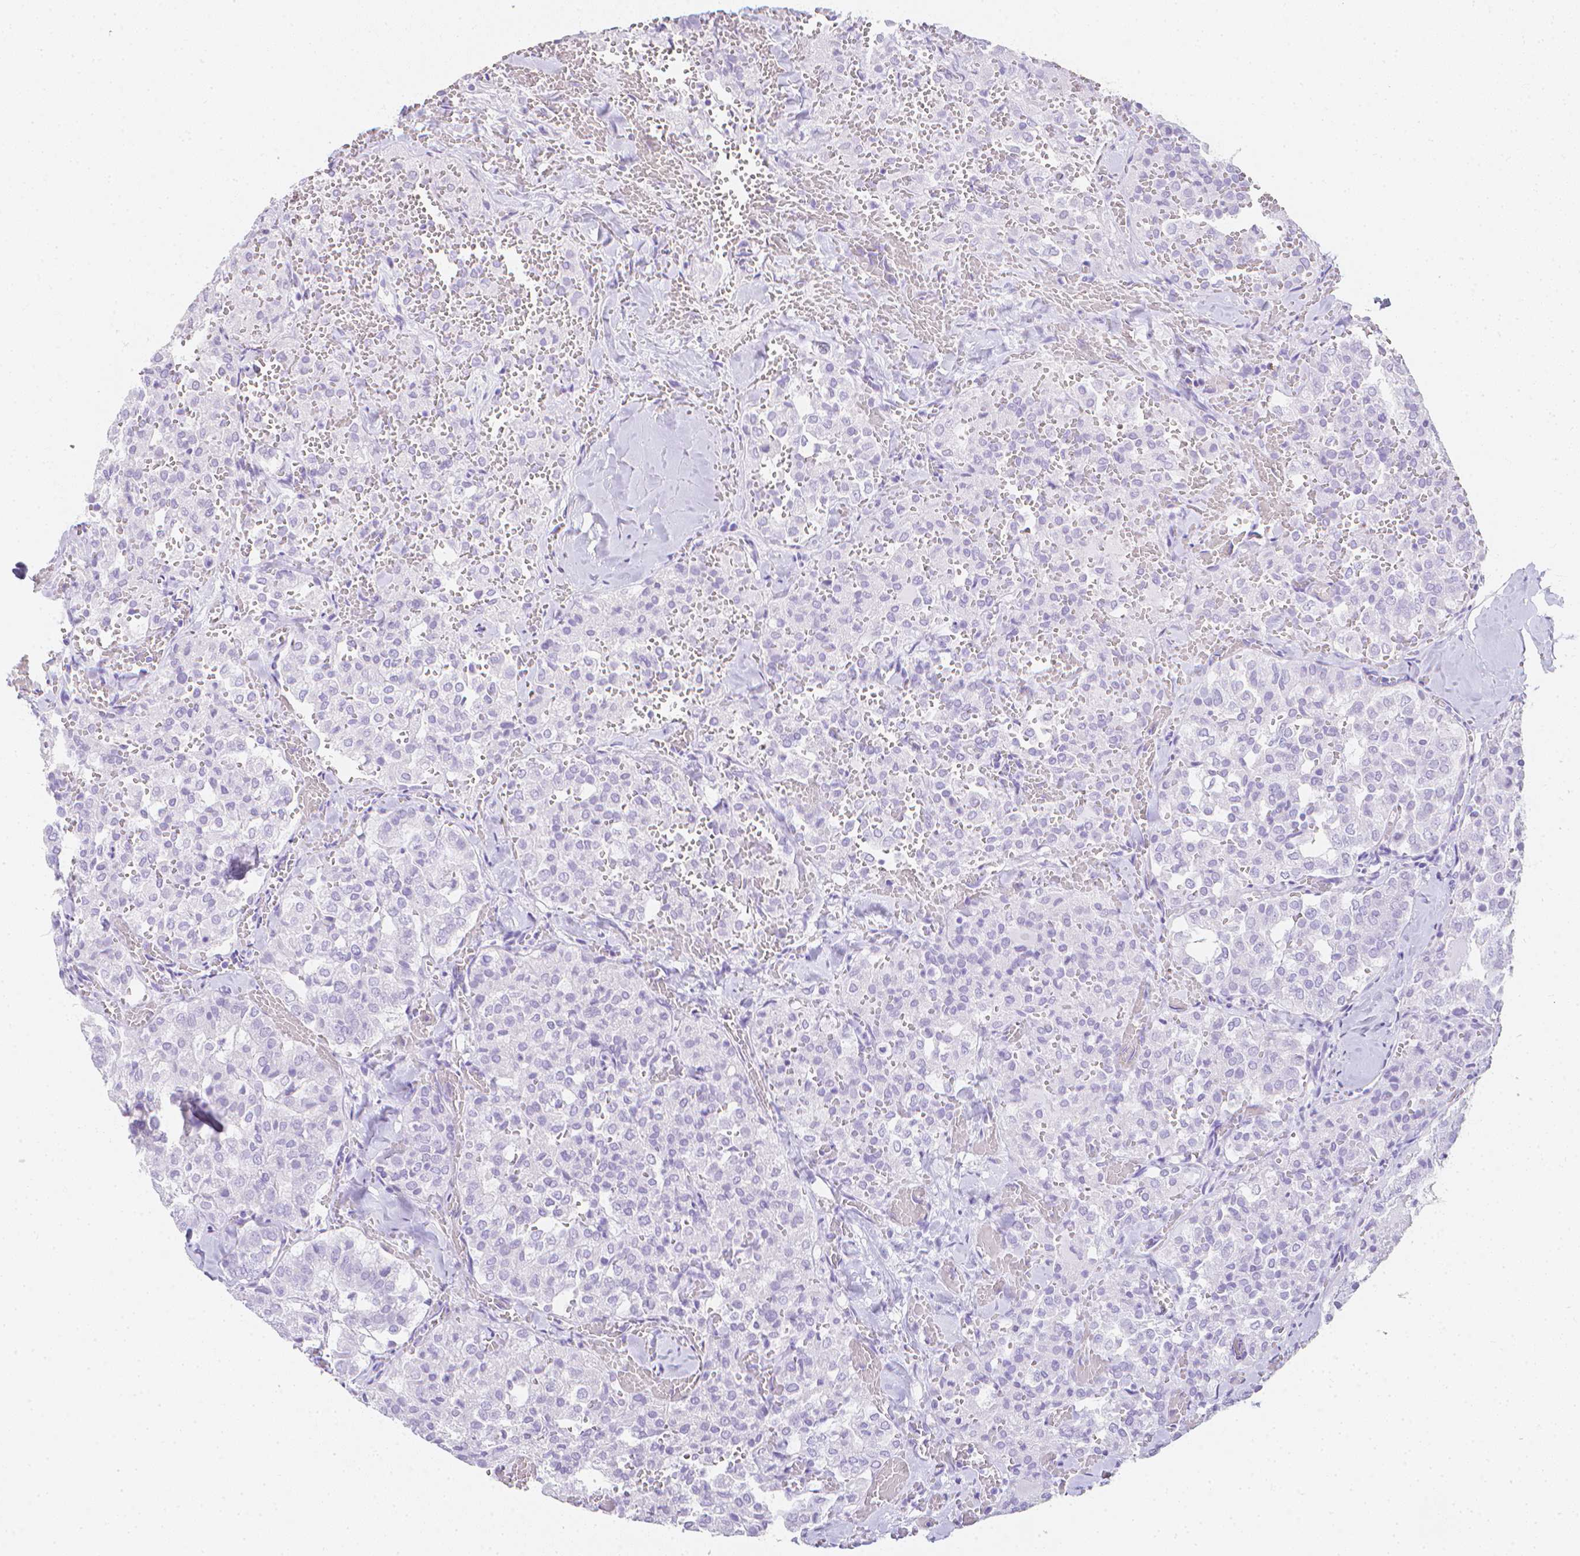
{"staining": {"intensity": "negative", "quantity": "none", "location": "none"}, "tissue": "thyroid cancer", "cell_type": "Tumor cells", "image_type": "cancer", "snomed": [{"axis": "morphology", "description": "Follicular adenoma carcinoma, NOS"}, {"axis": "topography", "description": "Thyroid gland"}], "caption": "Tumor cells show no significant protein expression in thyroid cancer.", "gene": "LGALS4", "patient": {"sex": "male", "age": 75}}